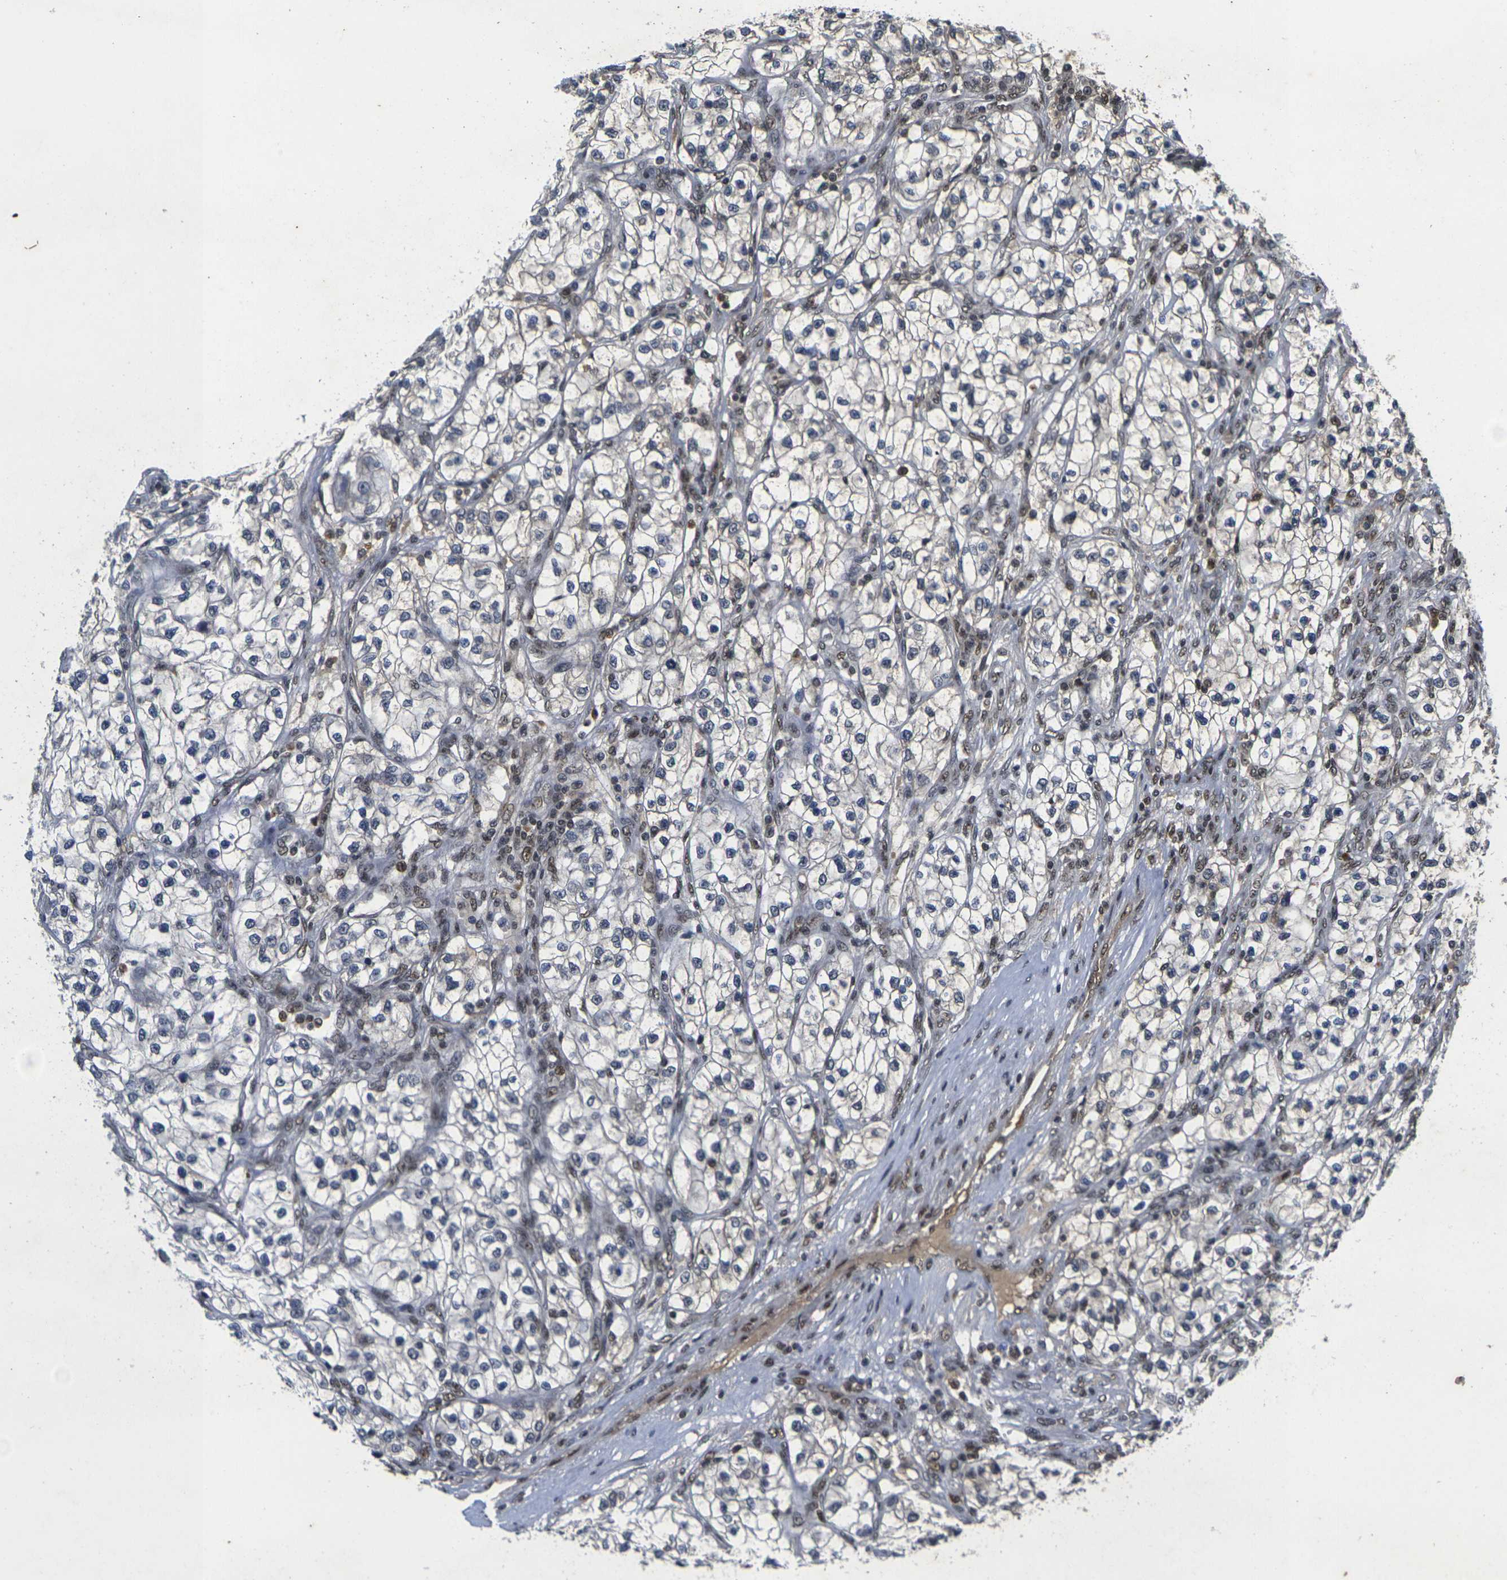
{"staining": {"intensity": "negative", "quantity": "none", "location": "none"}, "tissue": "renal cancer", "cell_type": "Tumor cells", "image_type": "cancer", "snomed": [{"axis": "morphology", "description": "Adenocarcinoma, NOS"}, {"axis": "topography", "description": "Kidney"}], "caption": "Adenocarcinoma (renal) was stained to show a protein in brown. There is no significant staining in tumor cells. Nuclei are stained in blue.", "gene": "GTF2E1", "patient": {"sex": "female", "age": 57}}